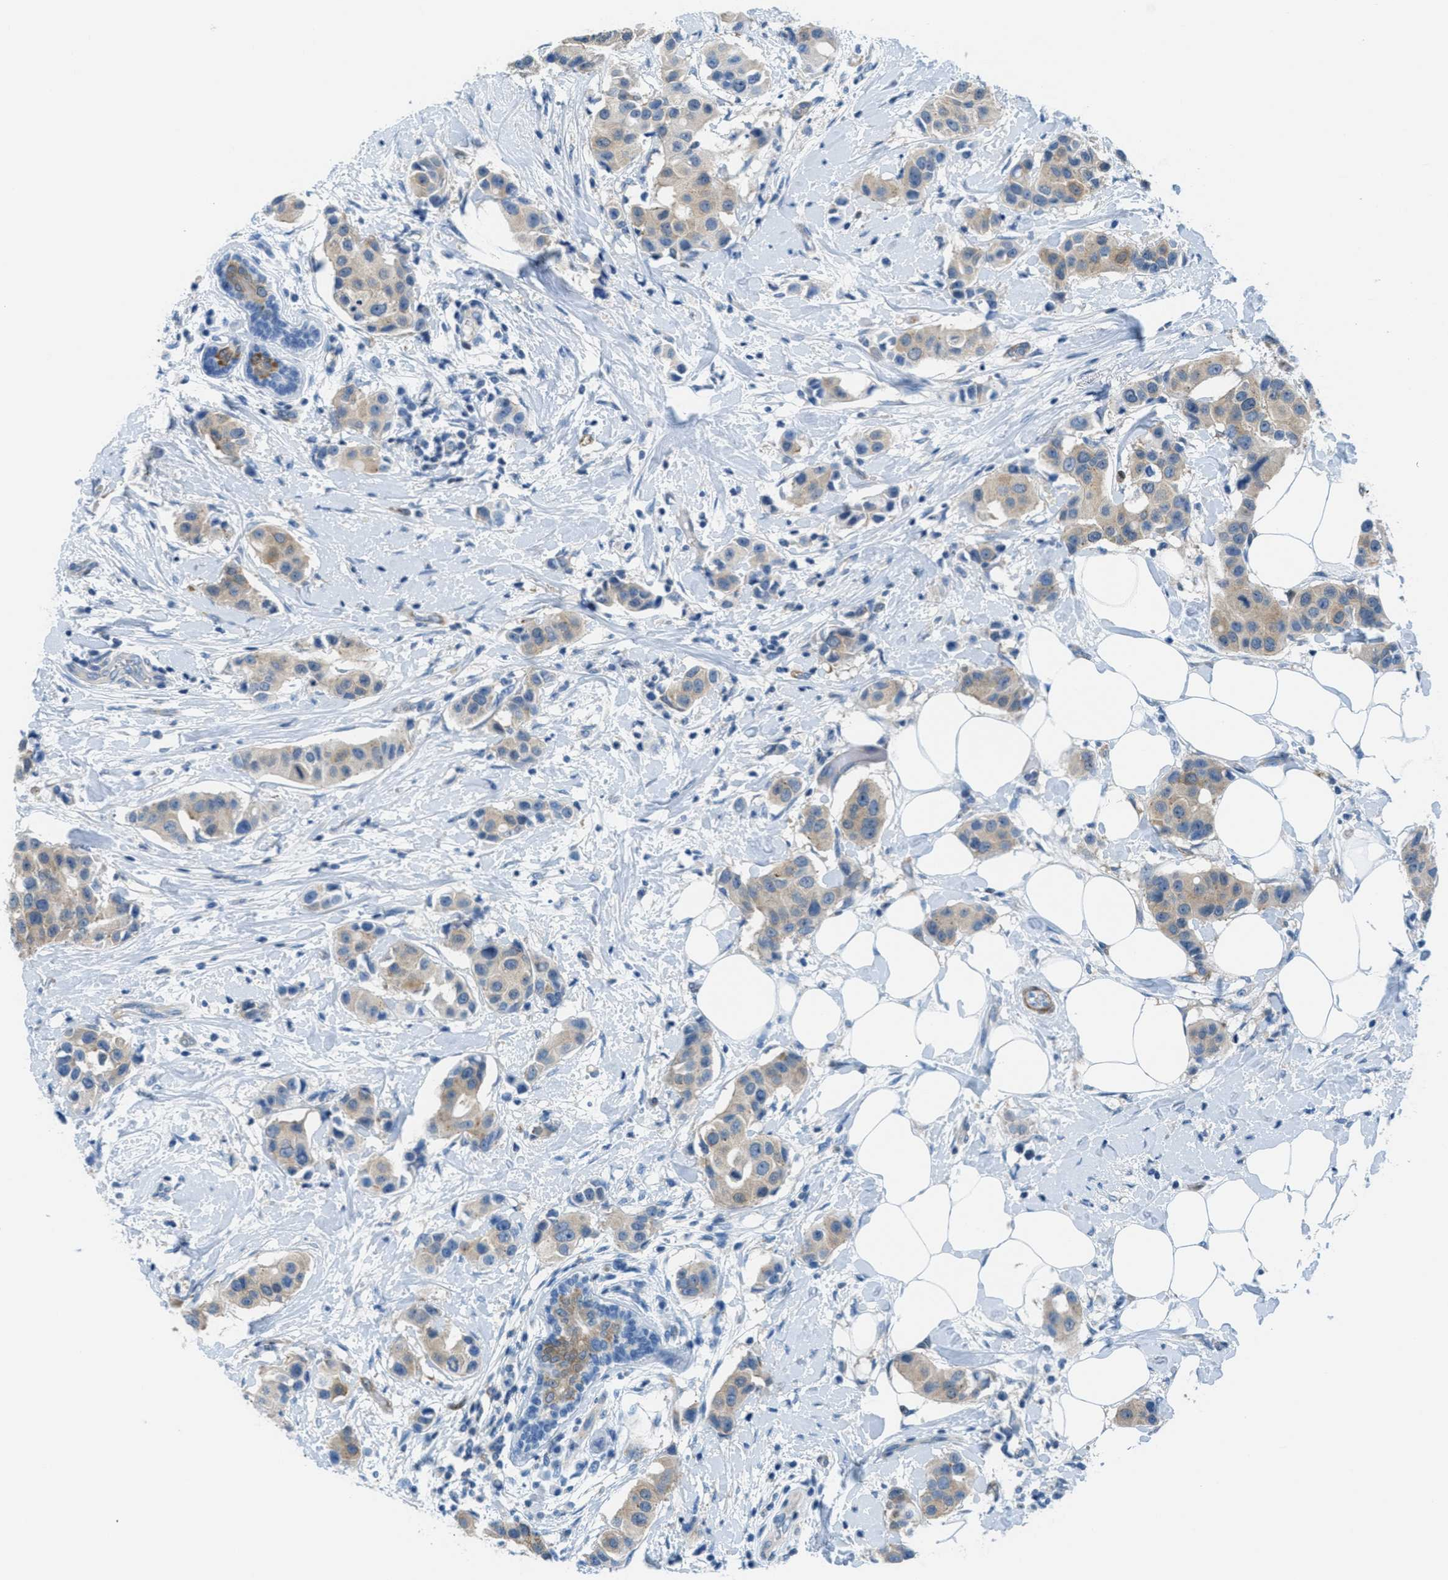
{"staining": {"intensity": "weak", "quantity": ">75%", "location": "cytoplasmic/membranous"}, "tissue": "breast cancer", "cell_type": "Tumor cells", "image_type": "cancer", "snomed": [{"axis": "morphology", "description": "Normal tissue, NOS"}, {"axis": "morphology", "description": "Duct carcinoma"}, {"axis": "topography", "description": "Breast"}], "caption": "DAB immunohistochemical staining of infiltrating ductal carcinoma (breast) reveals weak cytoplasmic/membranous protein positivity in about >75% of tumor cells.", "gene": "MAPRE2", "patient": {"sex": "female", "age": 39}}